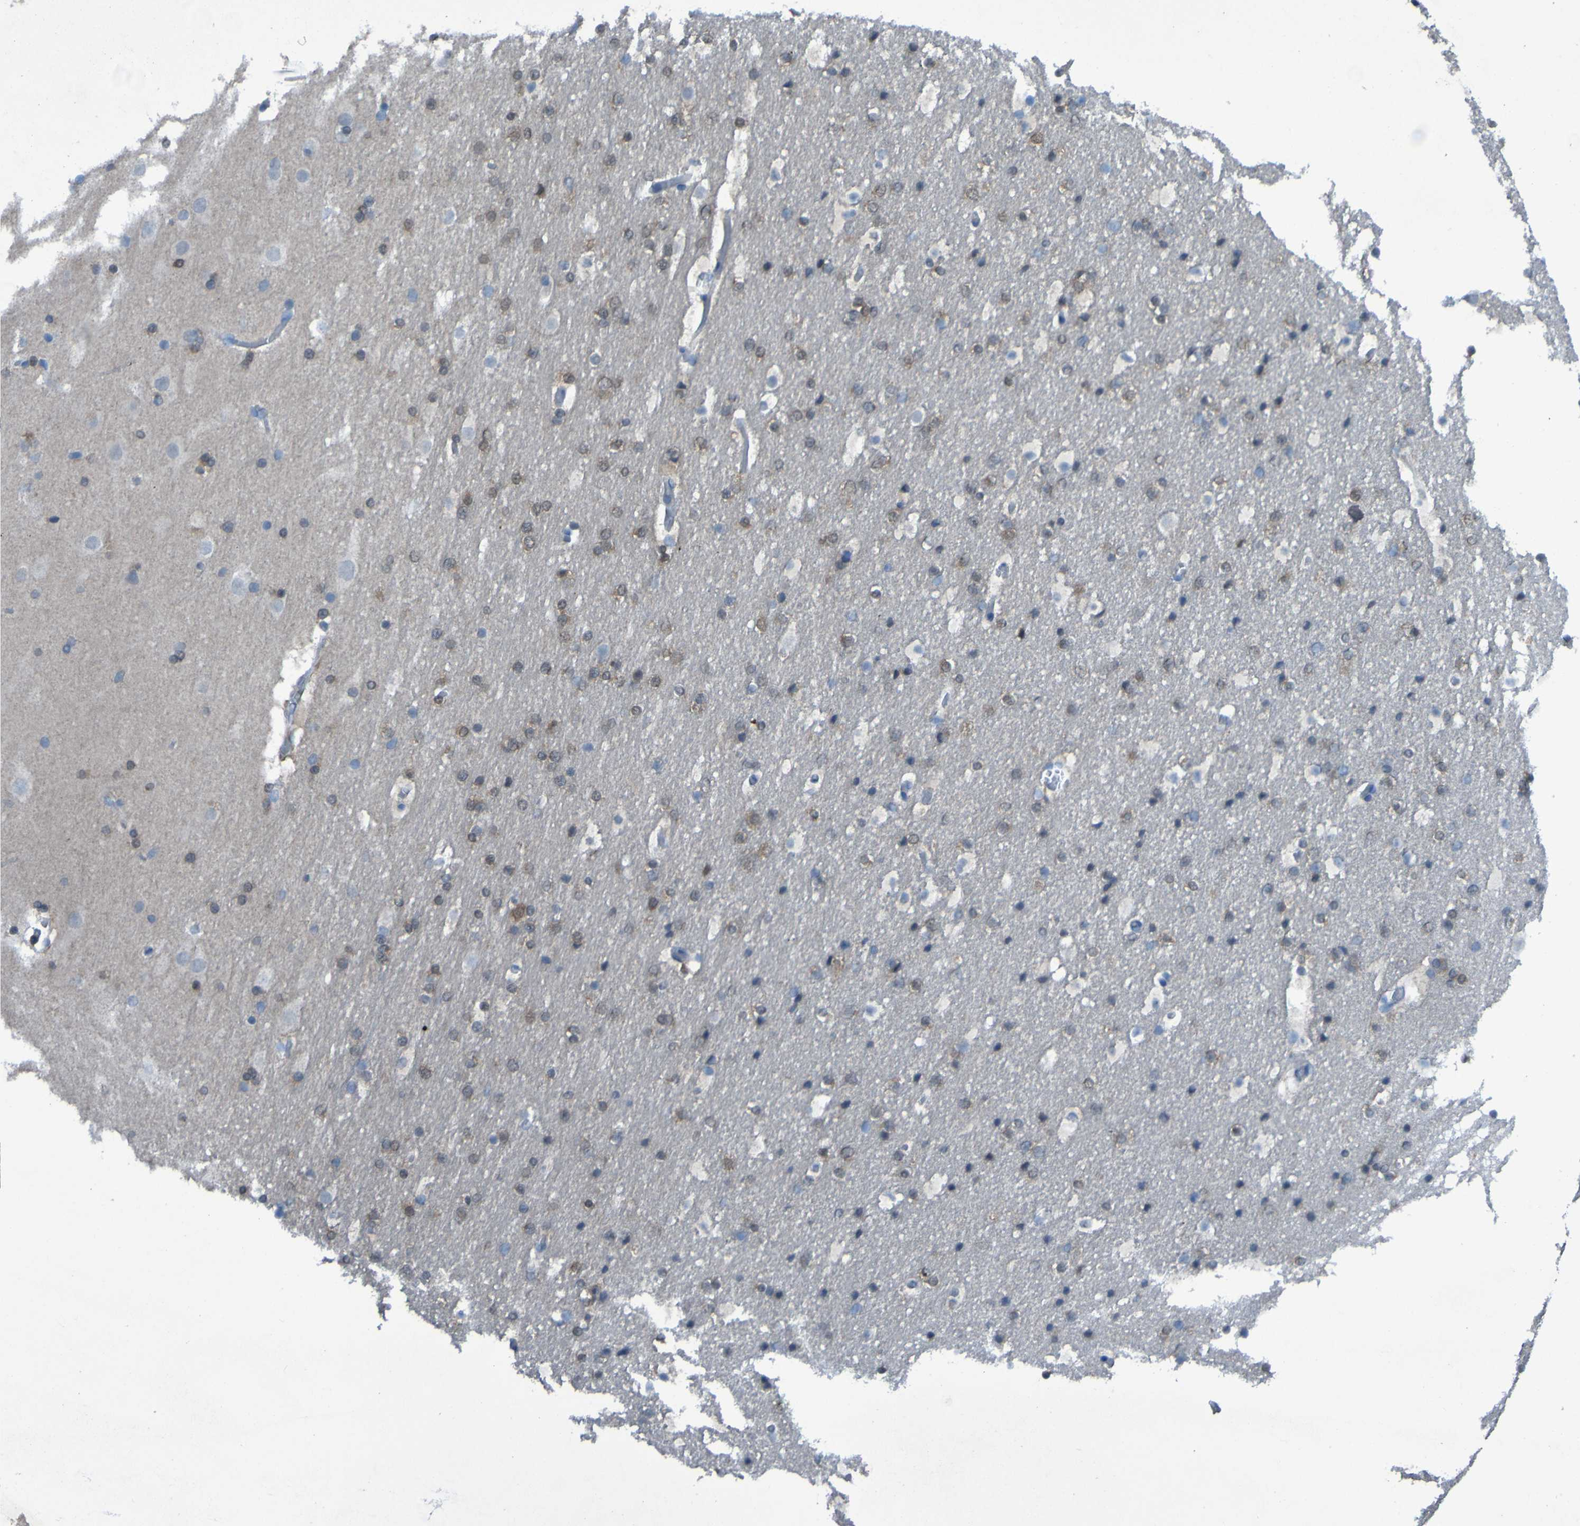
{"staining": {"intensity": "negative", "quantity": "none", "location": "none"}, "tissue": "cerebral cortex", "cell_type": "Endothelial cells", "image_type": "normal", "snomed": [{"axis": "morphology", "description": "Normal tissue, NOS"}, {"axis": "topography", "description": "Cerebral cortex"}], "caption": "Endothelial cells show no significant protein staining in benign cerebral cortex. Nuclei are stained in blue.", "gene": "SGK2", "patient": {"sex": "male", "age": 57}}